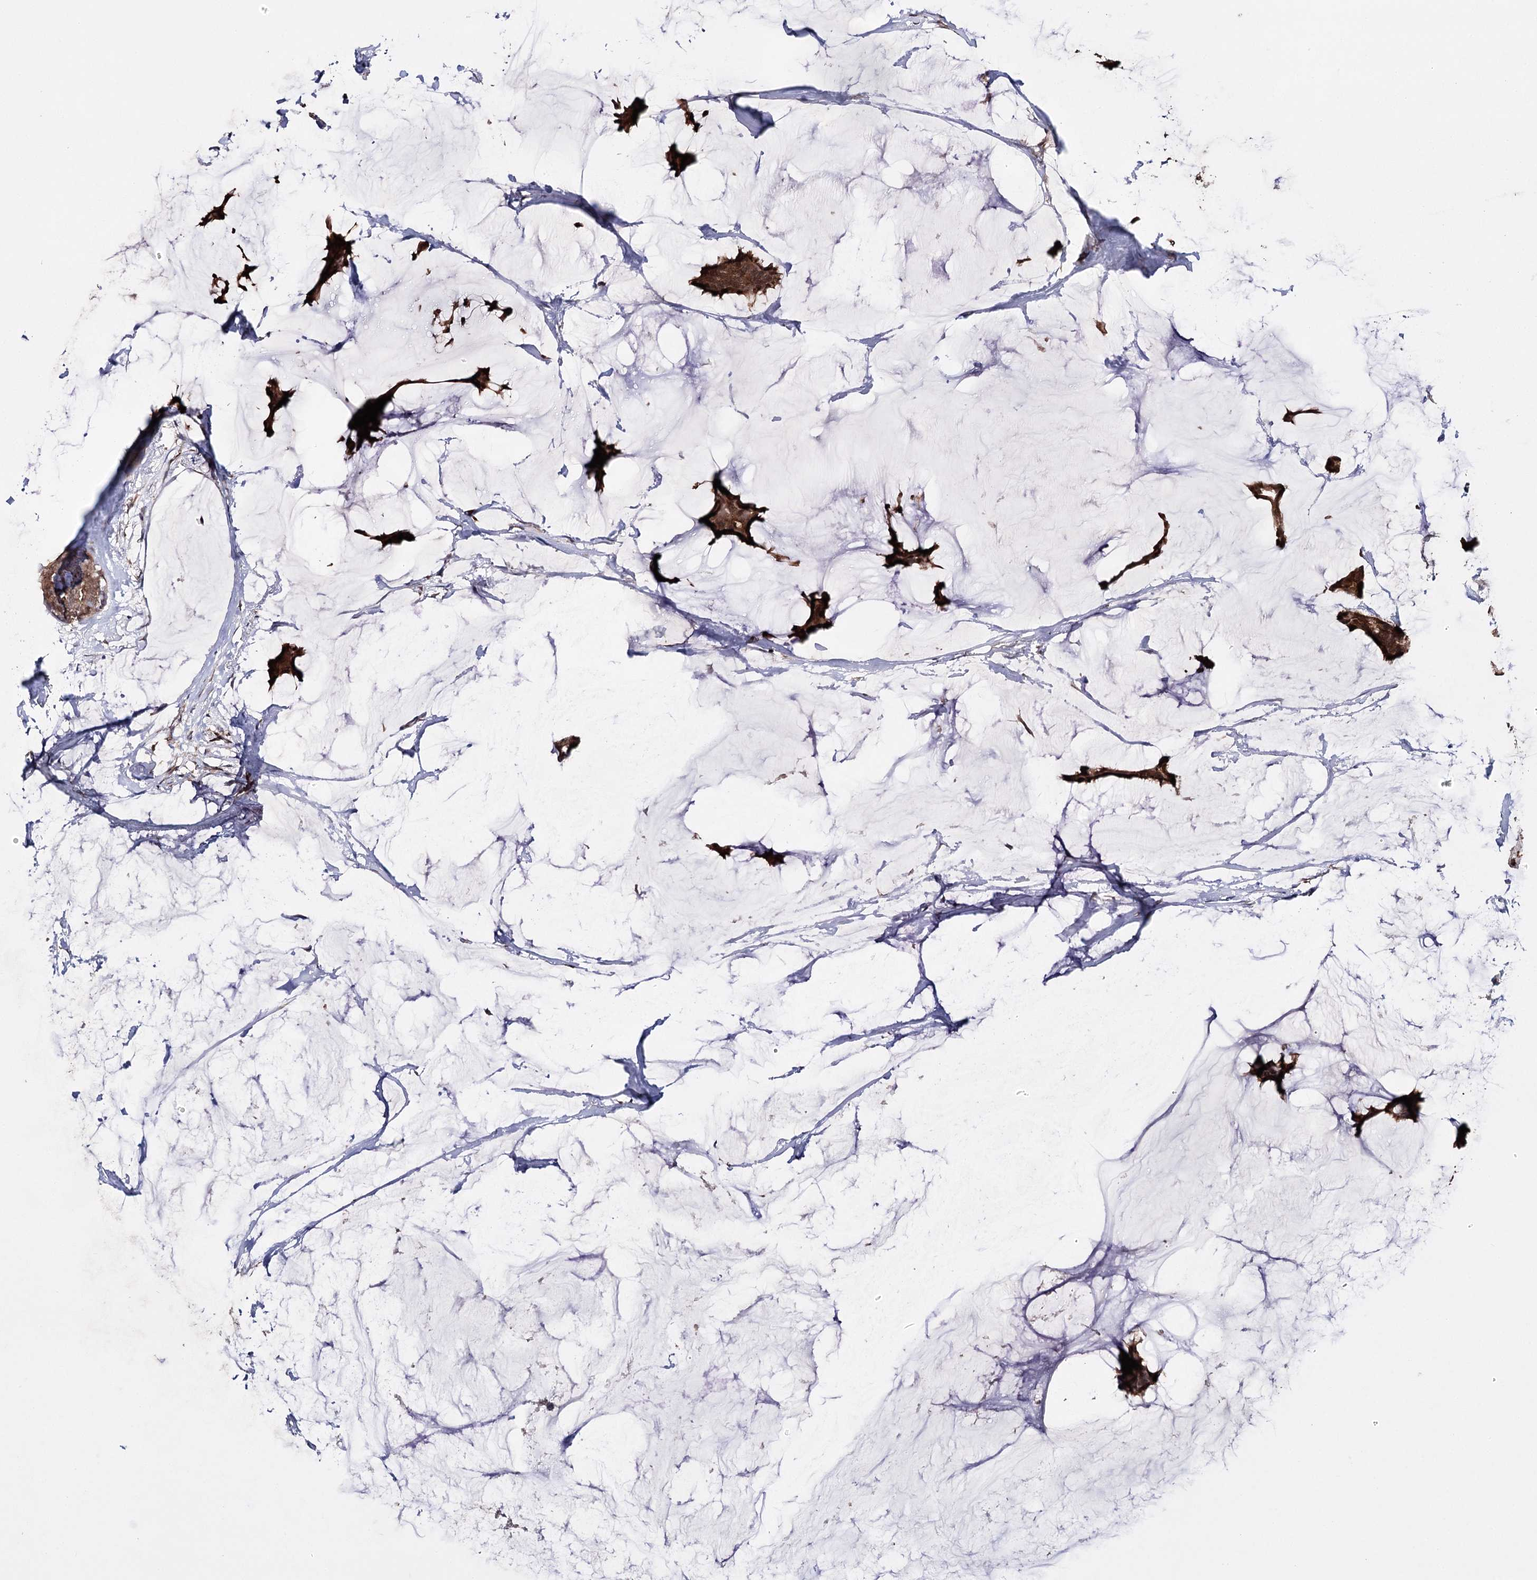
{"staining": {"intensity": "strong", "quantity": ">75%", "location": "cytoplasmic/membranous,nuclear"}, "tissue": "breast cancer", "cell_type": "Tumor cells", "image_type": "cancer", "snomed": [{"axis": "morphology", "description": "Duct carcinoma"}, {"axis": "topography", "description": "Breast"}], "caption": "Breast cancer (intraductal carcinoma) stained with a protein marker exhibits strong staining in tumor cells.", "gene": "PTER", "patient": {"sex": "female", "age": 93}}